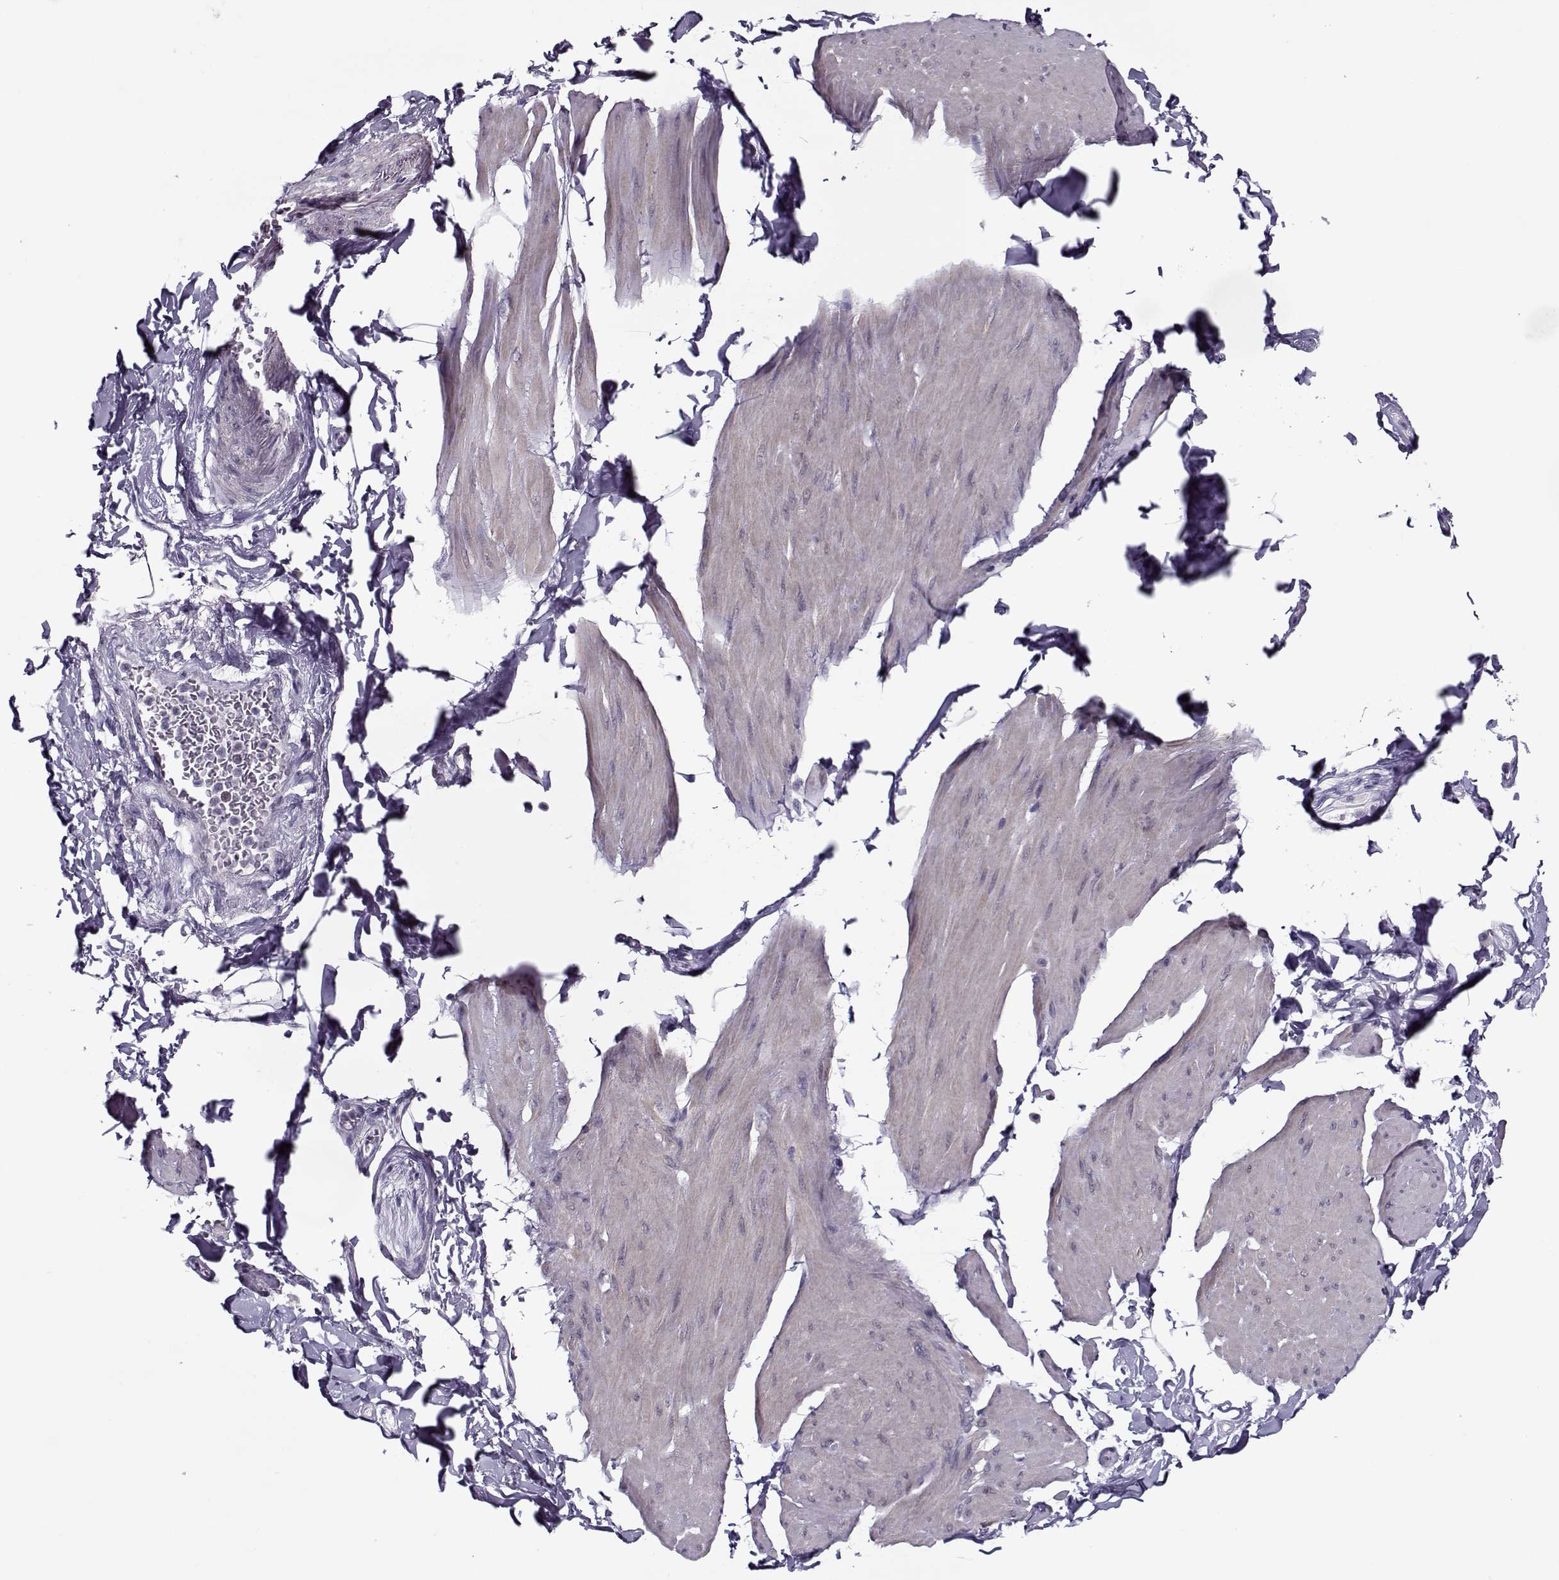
{"staining": {"intensity": "negative", "quantity": "none", "location": "none"}, "tissue": "smooth muscle", "cell_type": "Smooth muscle cells", "image_type": "normal", "snomed": [{"axis": "morphology", "description": "Normal tissue, NOS"}, {"axis": "topography", "description": "Adipose tissue"}, {"axis": "topography", "description": "Smooth muscle"}, {"axis": "topography", "description": "Peripheral nerve tissue"}], "caption": "This is an IHC photomicrograph of normal smooth muscle. There is no expression in smooth muscle cells.", "gene": "CIBAR1", "patient": {"sex": "male", "age": 83}}